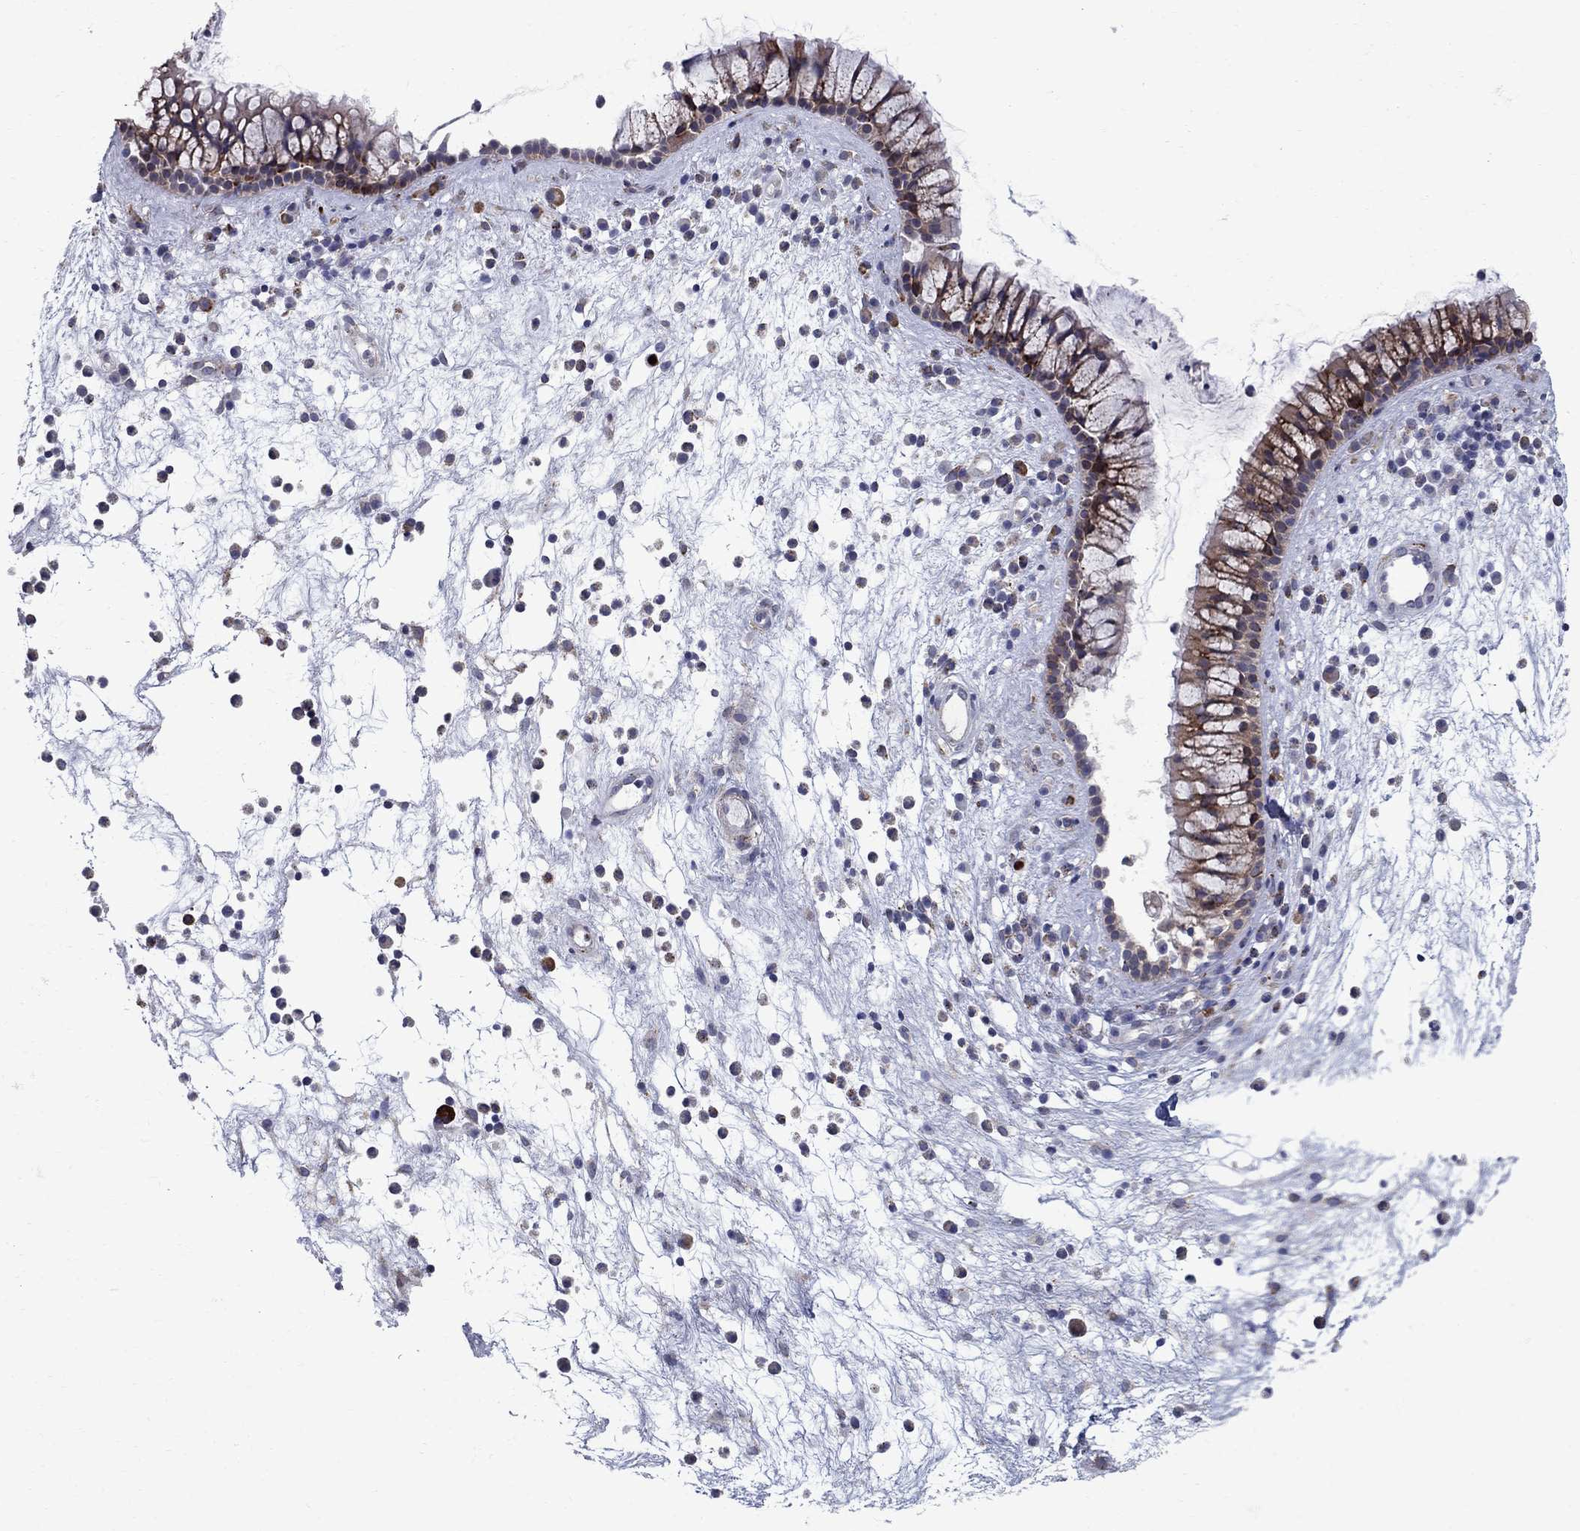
{"staining": {"intensity": "strong", "quantity": "<25%", "location": "cytoplasmic/membranous"}, "tissue": "nasopharynx", "cell_type": "Respiratory epithelial cells", "image_type": "normal", "snomed": [{"axis": "morphology", "description": "Normal tissue, NOS"}, {"axis": "topography", "description": "Nasopharynx"}], "caption": "Unremarkable nasopharynx exhibits strong cytoplasmic/membranous staining in approximately <25% of respiratory epithelial cells, visualized by immunohistochemistry. Ihc stains the protein in brown and the nuclei are stained blue.", "gene": "CAB39L", "patient": {"sex": "male", "age": 77}}